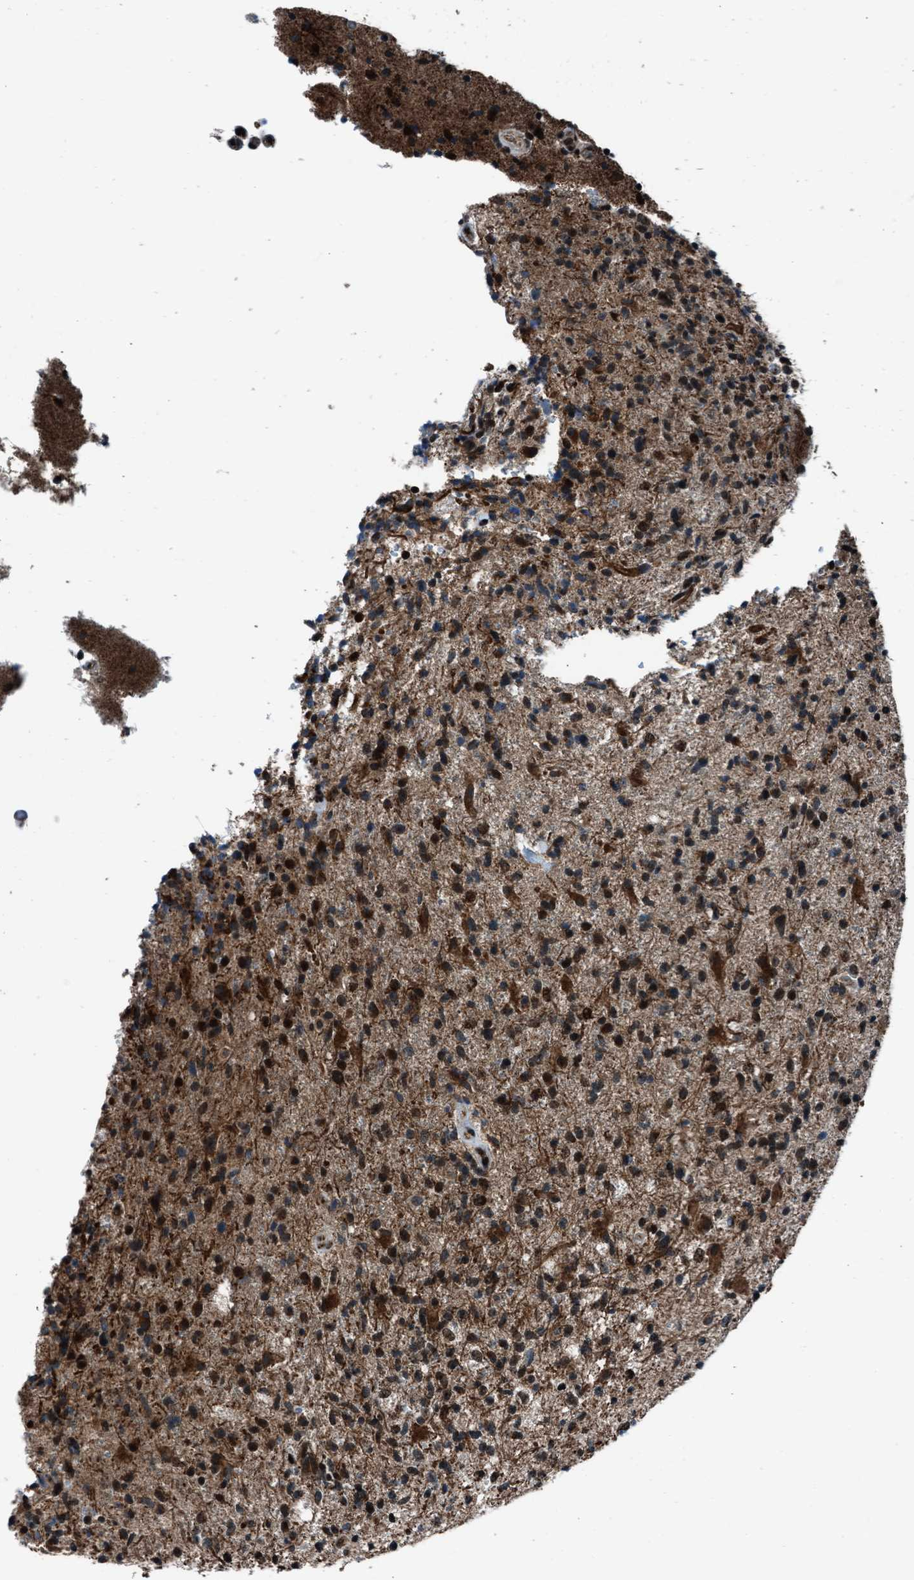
{"staining": {"intensity": "moderate", "quantity": "25%-75%", "location": "cytoplasmic/membranous"}, "tissue": "glioma", "cell_type": "Tumor cells", "image_type": "cancer", "snomed": [{"axis": "morphology", "description": "Glioma, malignant, High grade"}, {"axis": "topography", "description": "Brain"}], "caption": "Immunohistochemical staining of glioma displays moderate cytoplasmic/membranous protein expression in approximately 25%-75% of tumor cells.", "gene": "MORC3", "patient": {"sex": "male", "age": 72}}